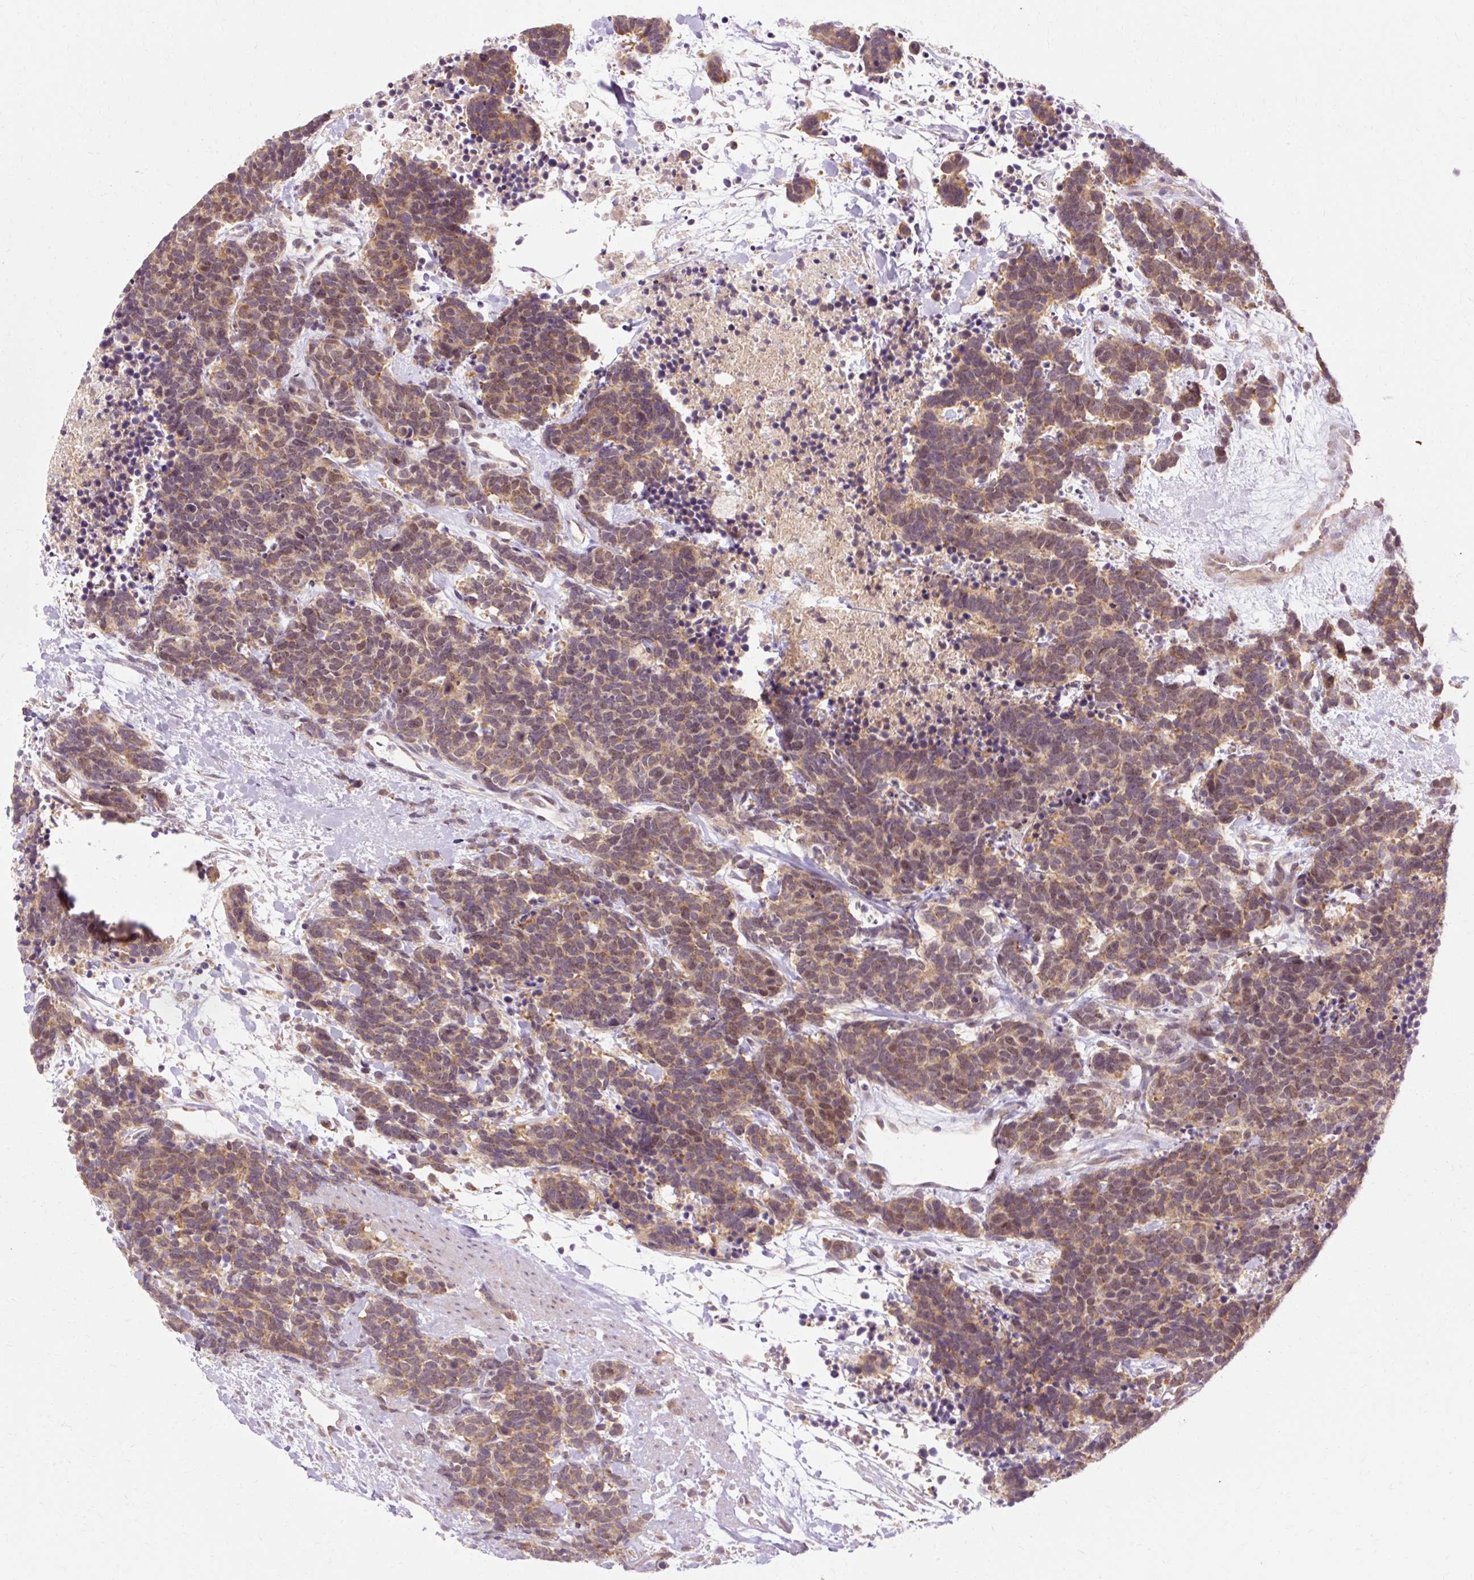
{"staining": {"intensity": "moderate", "quantity": ">75%", "location": "cytoplasmic/membranous"}, "tissue": "carcinoid", "cell_type": "Tumor cells", "image_type": "cancer", "snomed": [{"axis": "morphology", "description": "Carcinoma, NOS"}, {"axis": "morphology", "description": "Carcinoid, malignant, NOS"}, {"axis": "topography", "description": "Prostate"}], "caption": "Immunohistochemical staining of carcinoid exhibits medium levels of moderate cytoplasmic/membranous protein positivity in approximately >75% of tumor cells.", "gene": "GEMIN2", "patient": {"sex": "male", "age": 57}}